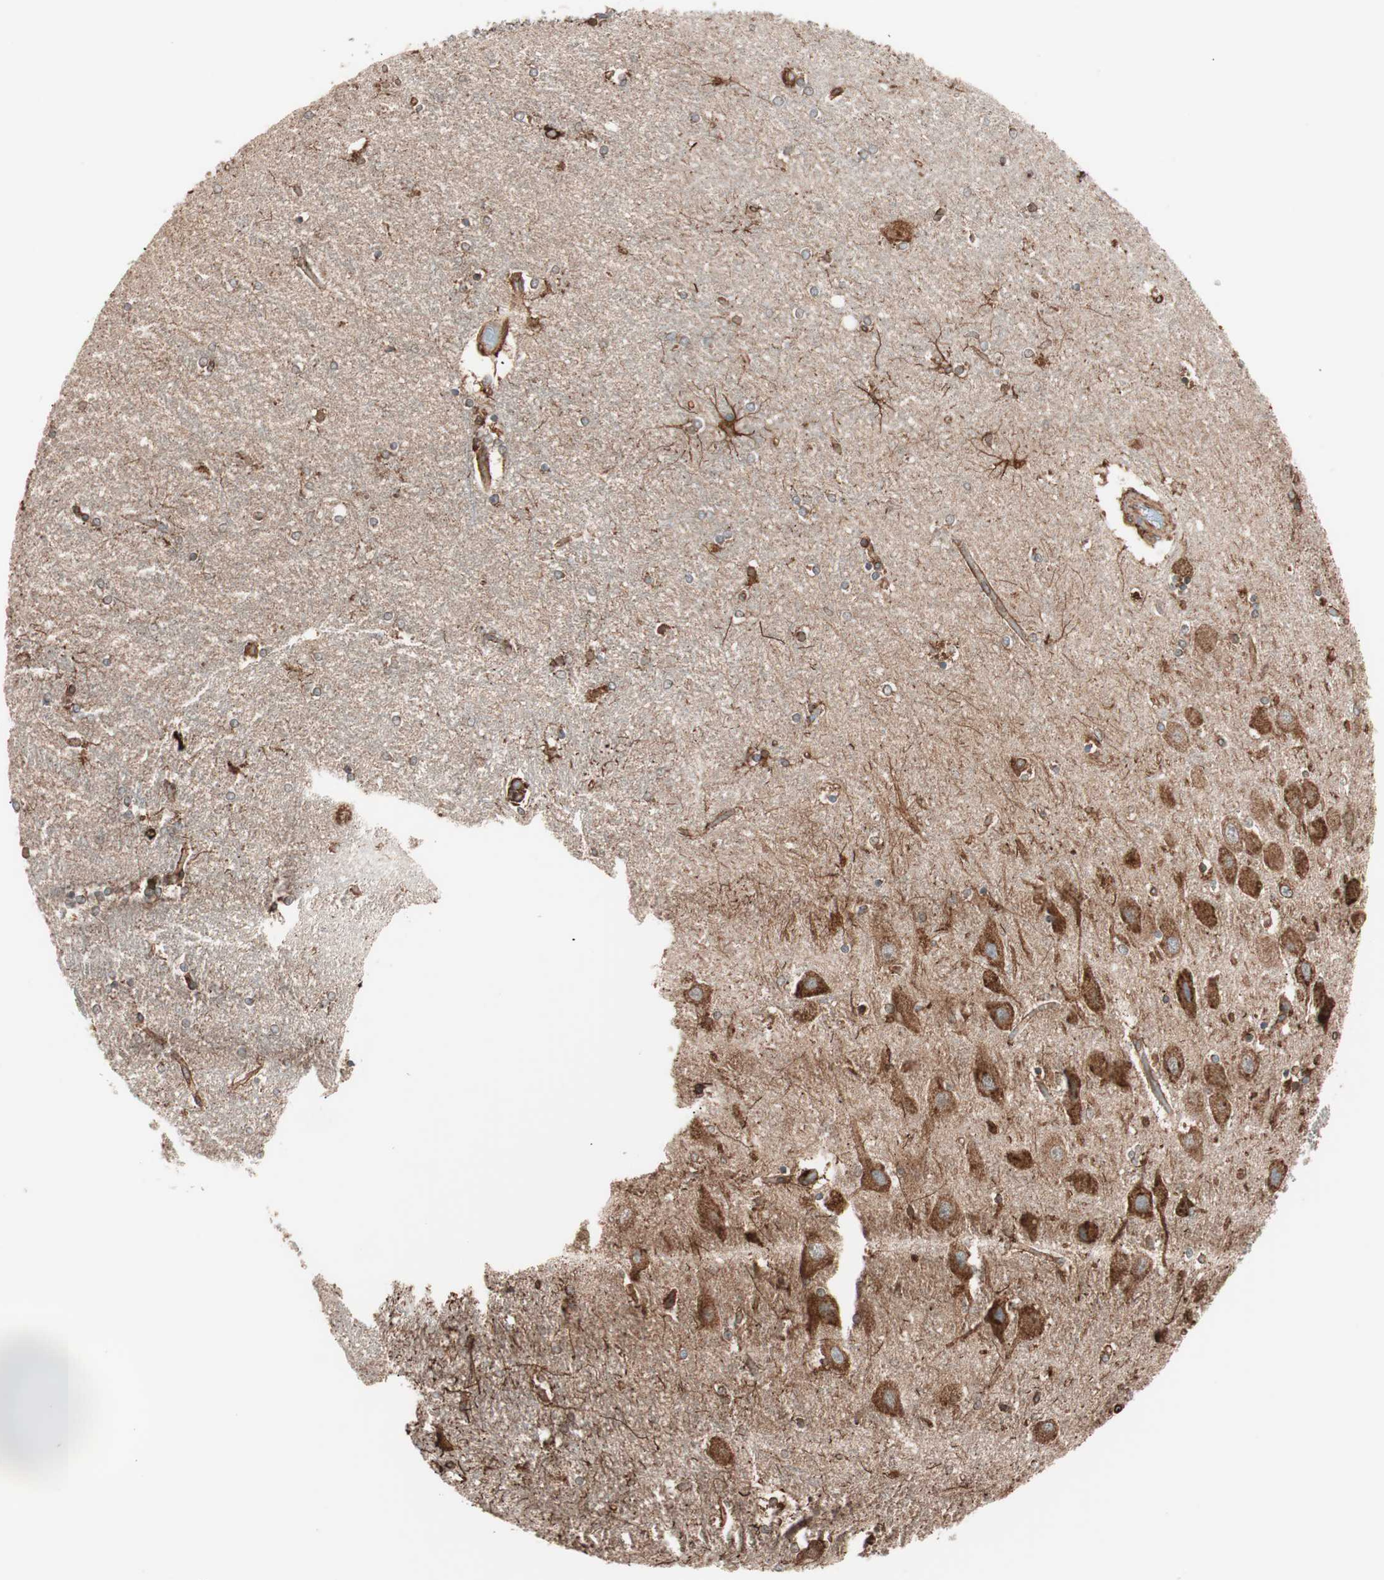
{"staining": {"intensity": "moderate", "quantity": "25%-75%", "location": "cytoplasmic/membranous"}, "tissue": "hippocampus", "cell_type": "Glial cells", "image_type": "normal", "snomed": [{"axis": "morphology", "description": "Normal tissue, NOS"}, {"axis": "topography", "description": "Hippocampus"}], "caption": "Protein expression by IHC shows moderate cytoplasmic/membranous expression in approximately 25%-75% of glial cells in unremarkable hippocampus.", "gene": "VEGFA", "patient": {"sex": "female", "age": 54}}